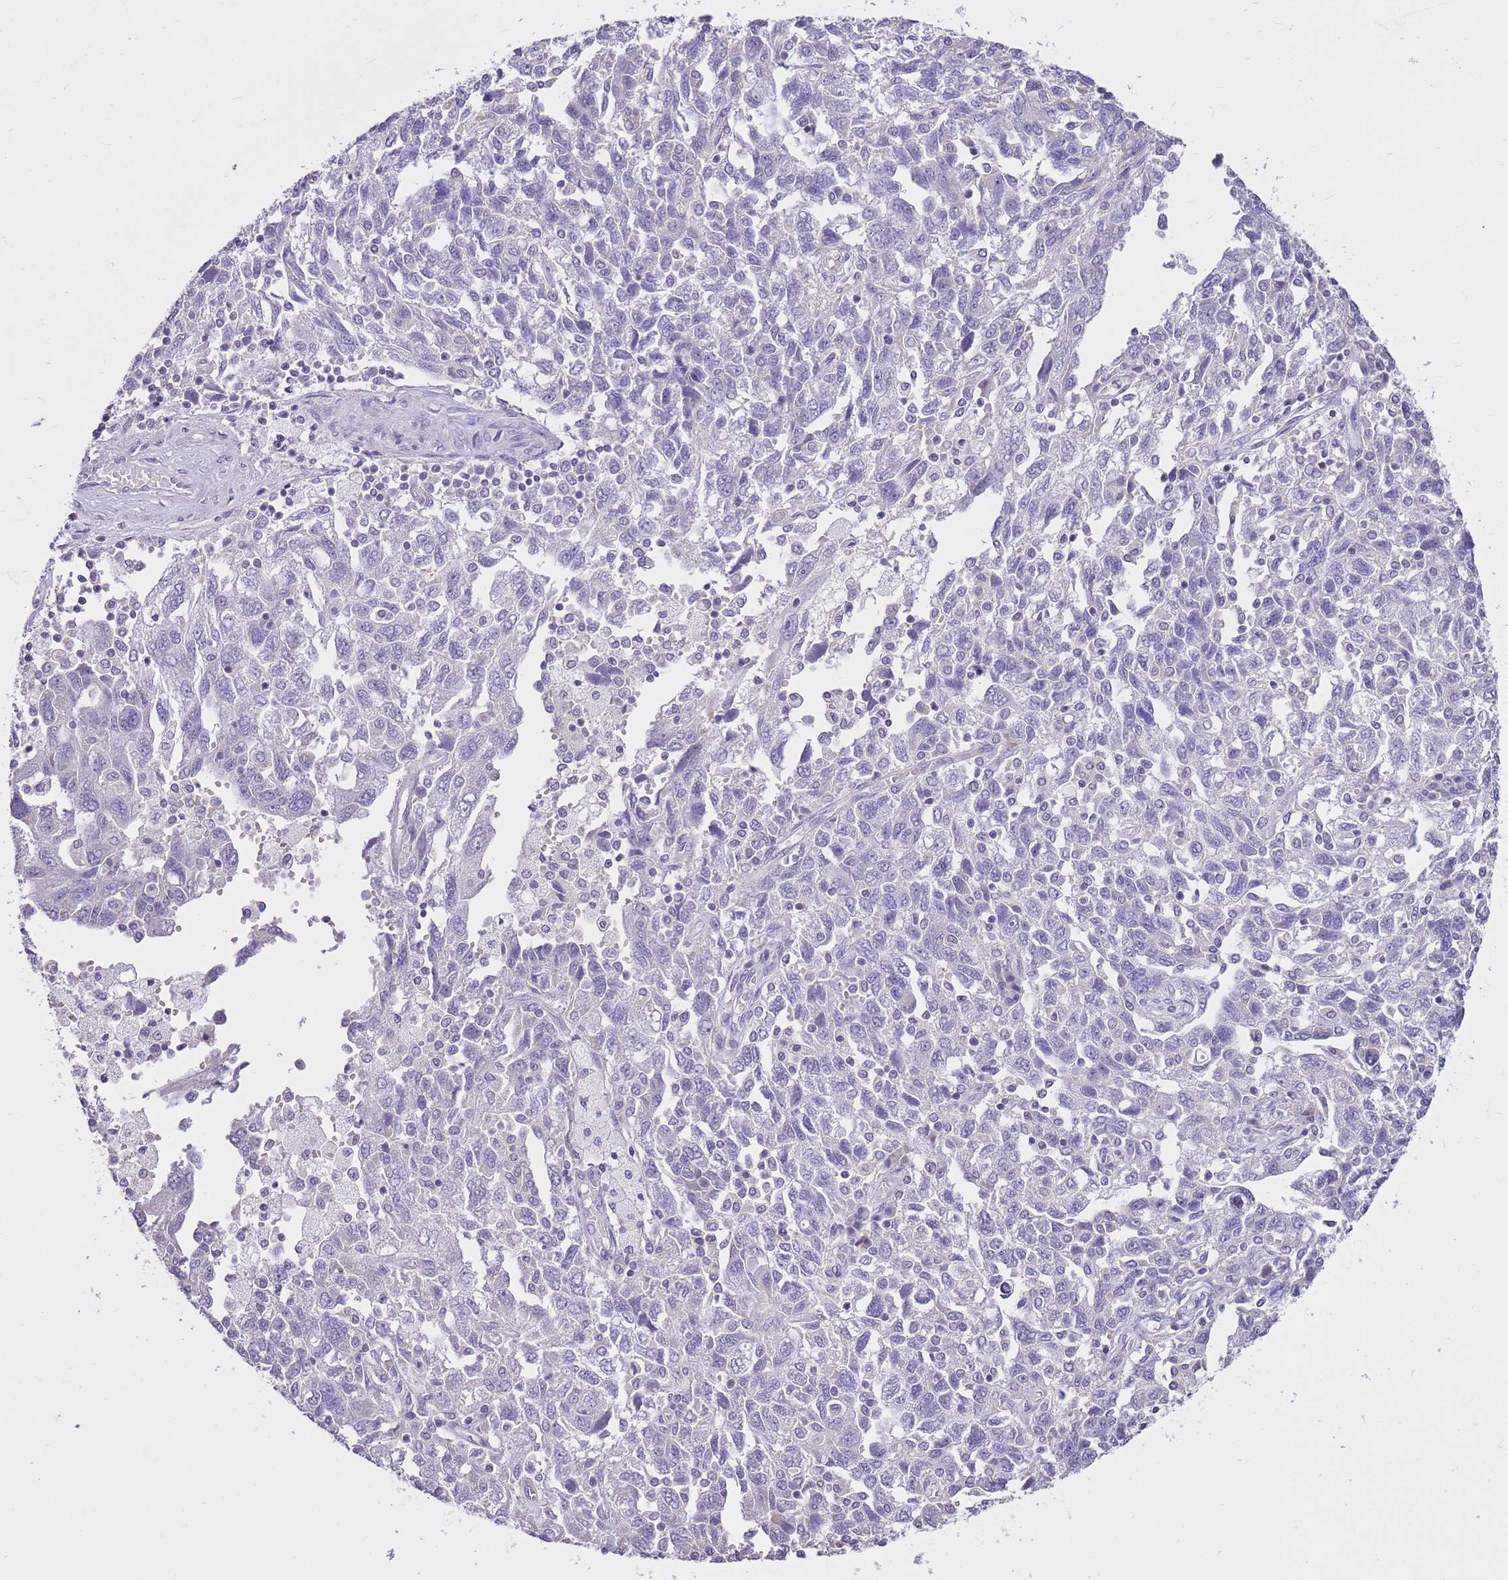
{"staining": {"intensity": "negative", "quantity": "none", "location": "none"}, "tissue": "ovarian cancer", "cell_type": "Tumor cells", "image_type": "cancer", "snomed": [{"axis": "morphology", "description": "Carcinoma, NOS"}, {"axis": "morphology", "description": "Cystadenocarcinoma, serous, NOS"}, {"axis": "topography", "description": "Ovary"}], "caption": "The immunohistochemistry (IHC) micrograph has no significant staining in tumor cells of ovarian cancer (carcinoma) tissue. The staining was performed using DAB (3,3'-diaminobenzidine) to visualize the protein expression in brown, while the nuclei were stained in blue with hematoxylin (Magnification: 20x).", "gene": "CNPPD1", "patient": {"sex": "female", "age": 69}}